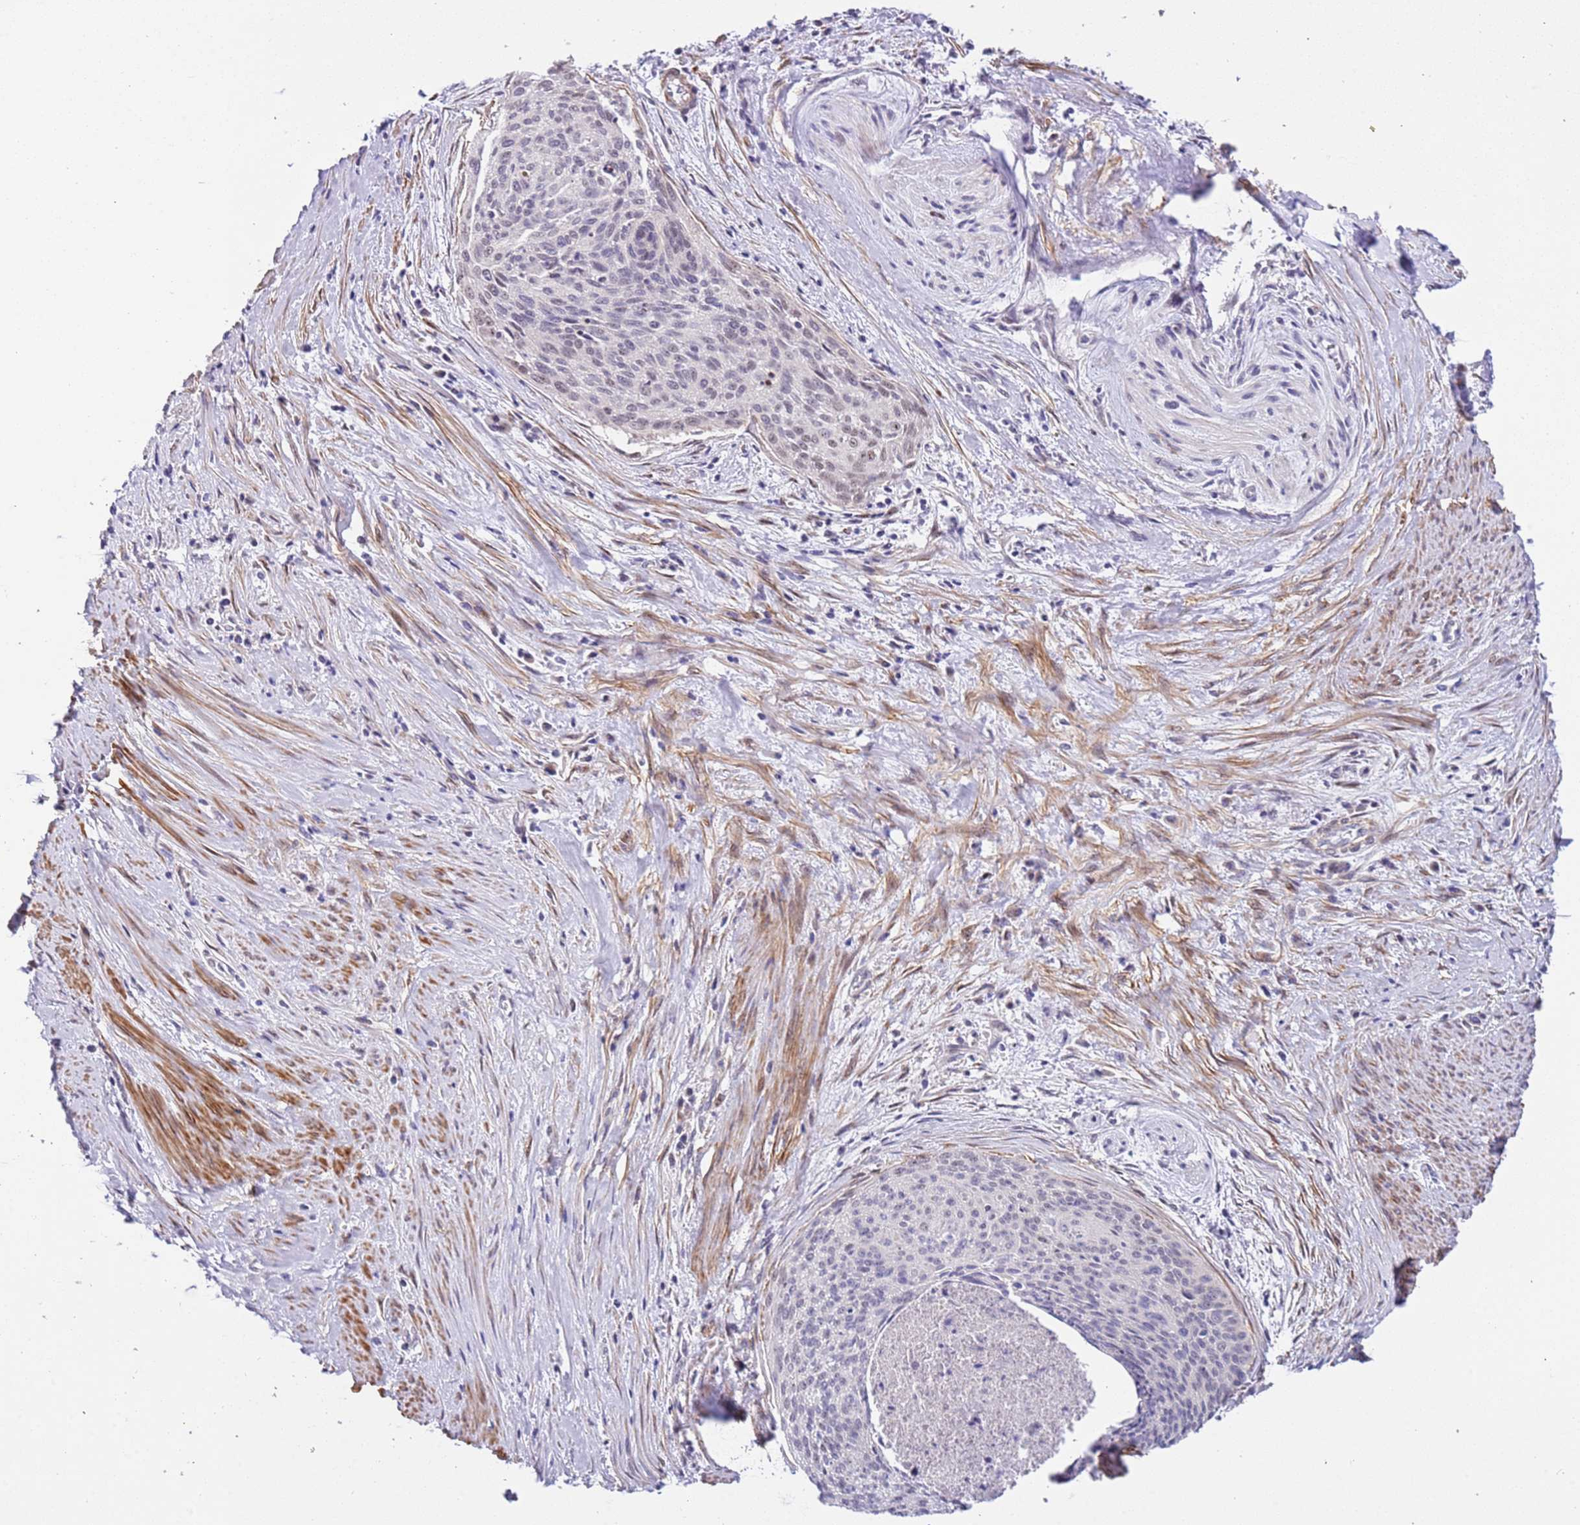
{"staining": {"intensity": "negative", "quantity": "none", "location": "none"}, "tissue": "cervical cancer", "cell_type": "Tumor cells", "image_type": "cancer", "snomed": [{"axis": "morphology", "description": "Squamous cell carcinoma, NOS"}, {"axis": "topography", "description": "Cervix"}], "caption": "Squamous cell carcinoma (cervical) was stained to show a protein in brown. There is no significant staining in tumor cells.", "gene": "PLEKHH1", "patient": {"sex": "female", "age": 55}}